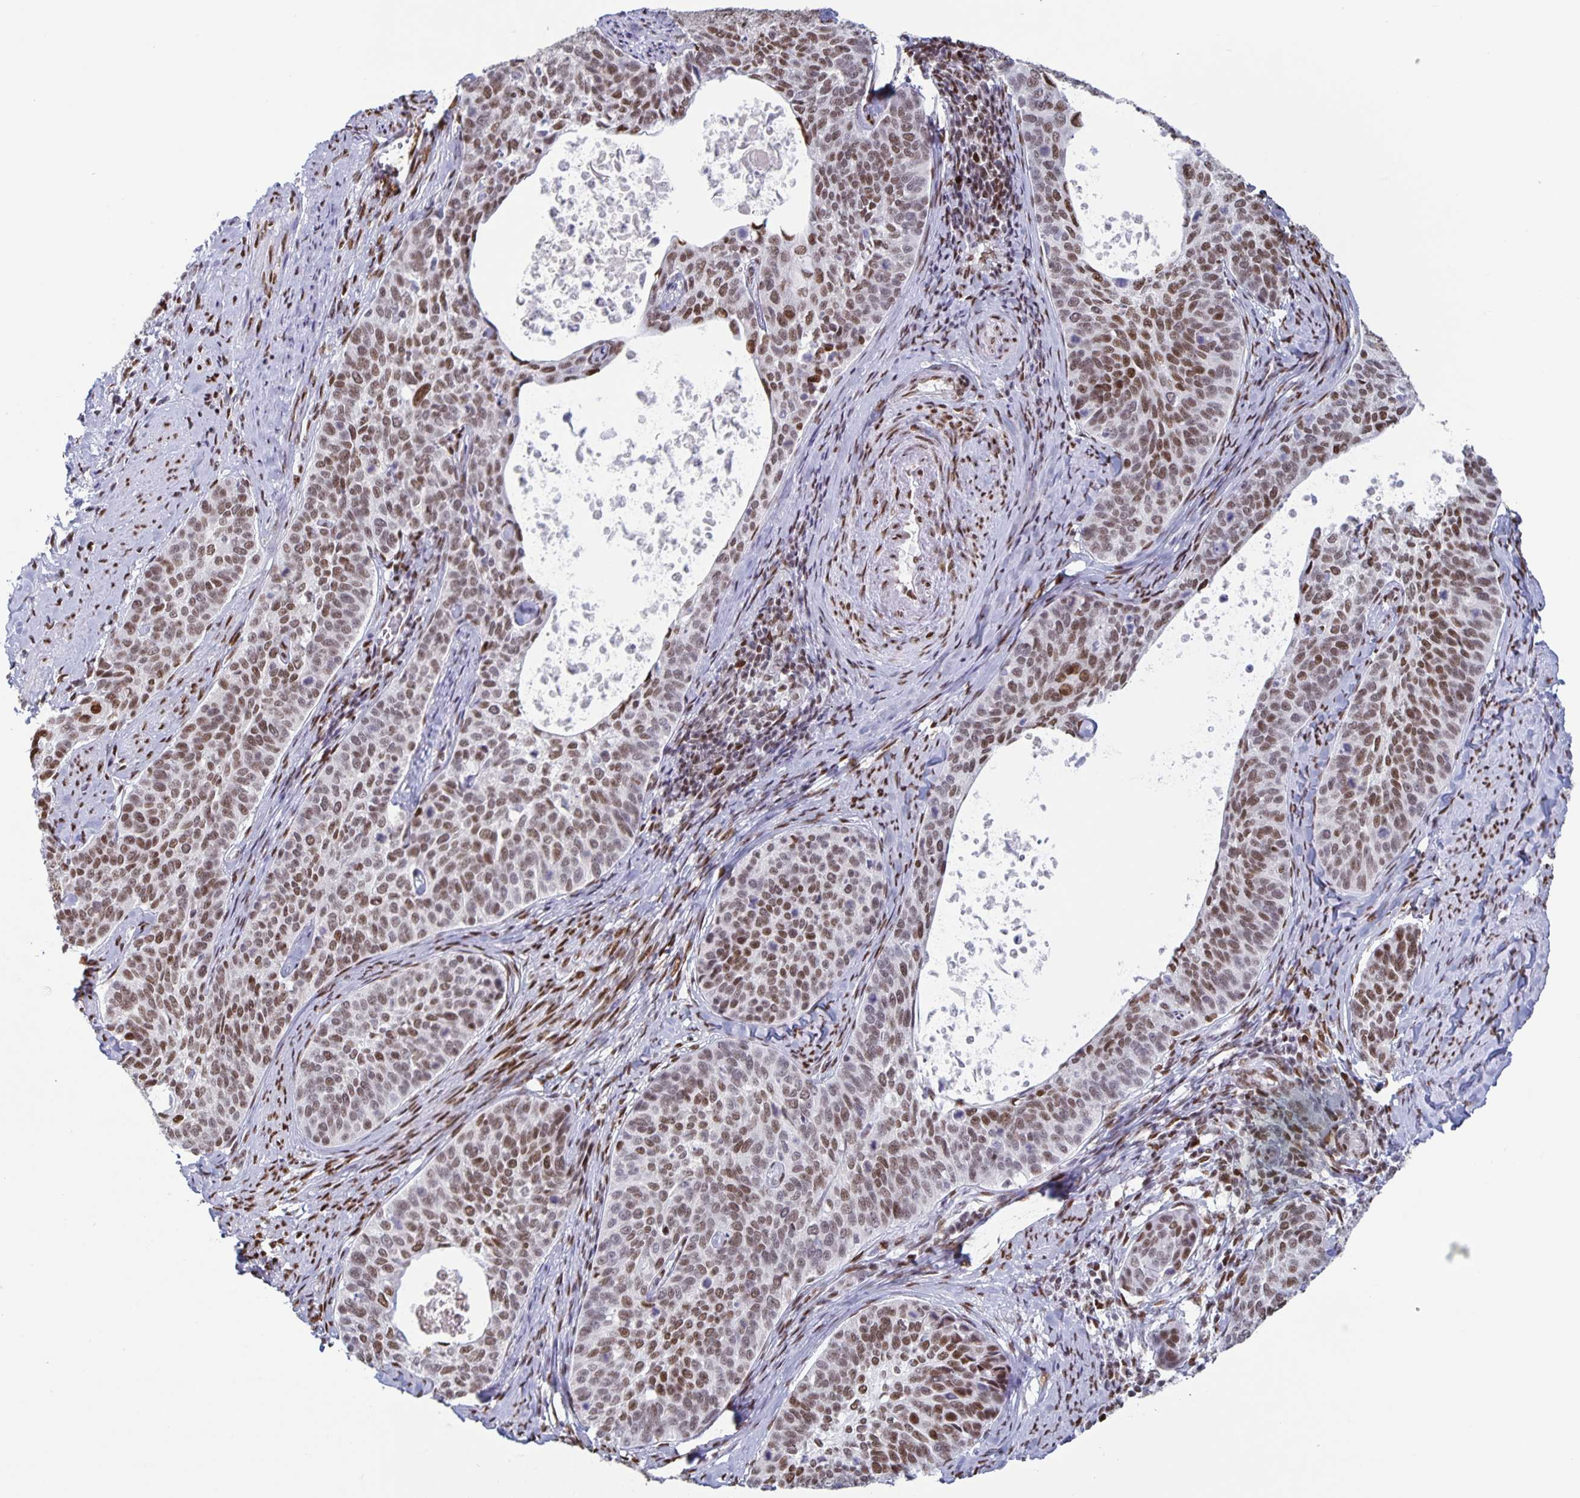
{"staining": {"intensity": "moderate", "quantity": ">75%", "location": "nuclear"}, "tissue": "cervical cancer", "cell_type": "Tumor cells", "image_type": "cancer", "snomed": [{"axis": "morphology", "description": "Squamous cell carcinoma, NOS"}, {"axis": "topography", "description": "Cervix"}], "caption": "The histopathology image displays staining of cervical squamous cell carcinoma, revealing moderate nuclear protein positivity (brown color) within tumor cells.", "gene": "JUND", "patient": {"sex": "female", "age": 69}}